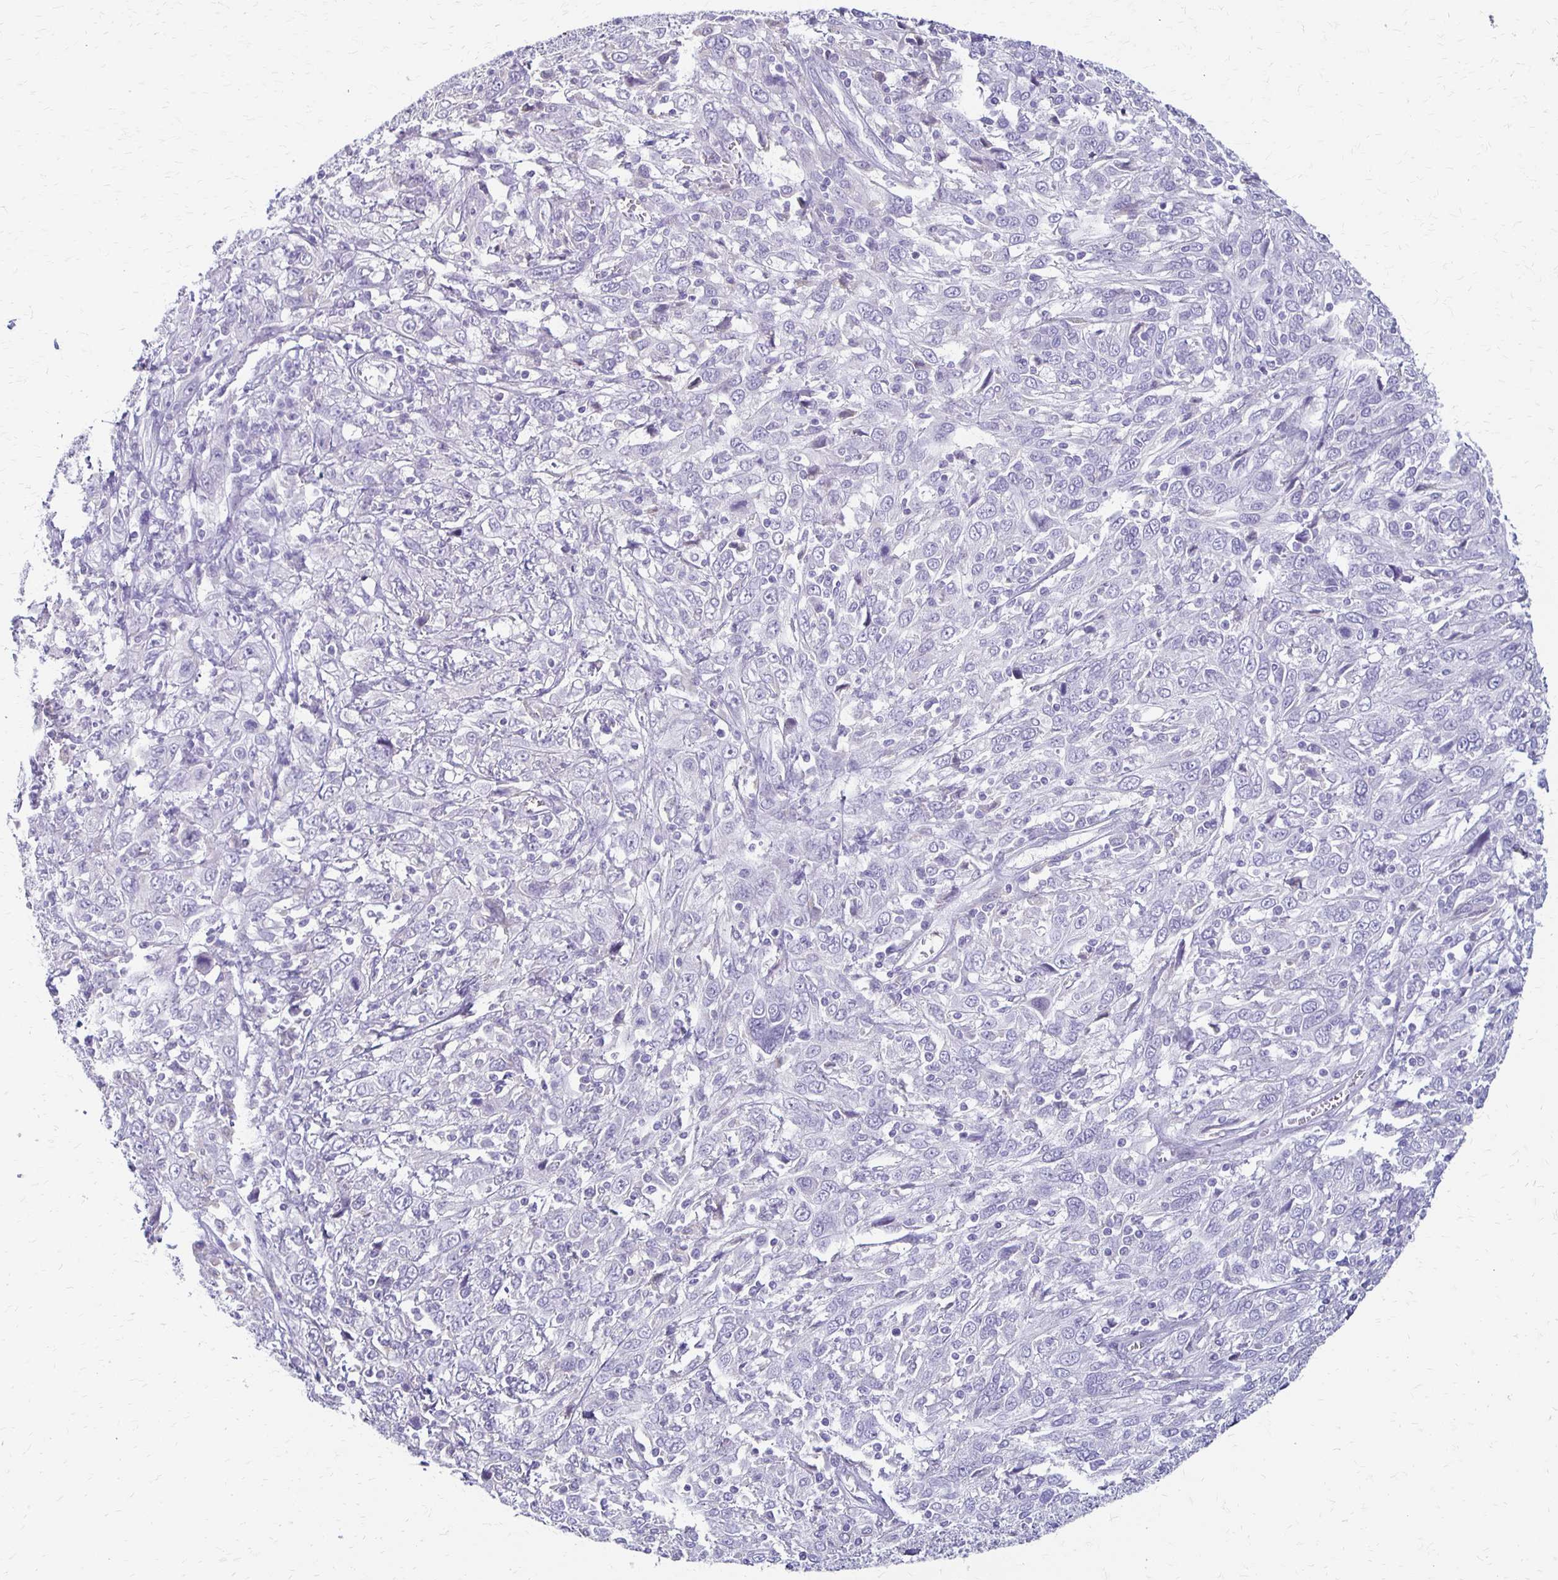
{"staining": {"intensity": "negative", "quantity": "none", "location": "none"}, "tissue": "cervical cancer", "cell_type": "Tumor cells", "image_type": "cancer", "snomed": [{"axis": "morphology", "description": "Squamous cell carcinoma, NOS"}, {"axis": "topography", "description": "Cervix"}], "caption": "This is an immunohistochemistry histopathology image of cervical cancer (squamous cell carcinoma). There is no expression in tumor cells.", "gene": "IVL", "patient": {"sex": "female", "age": 46}}